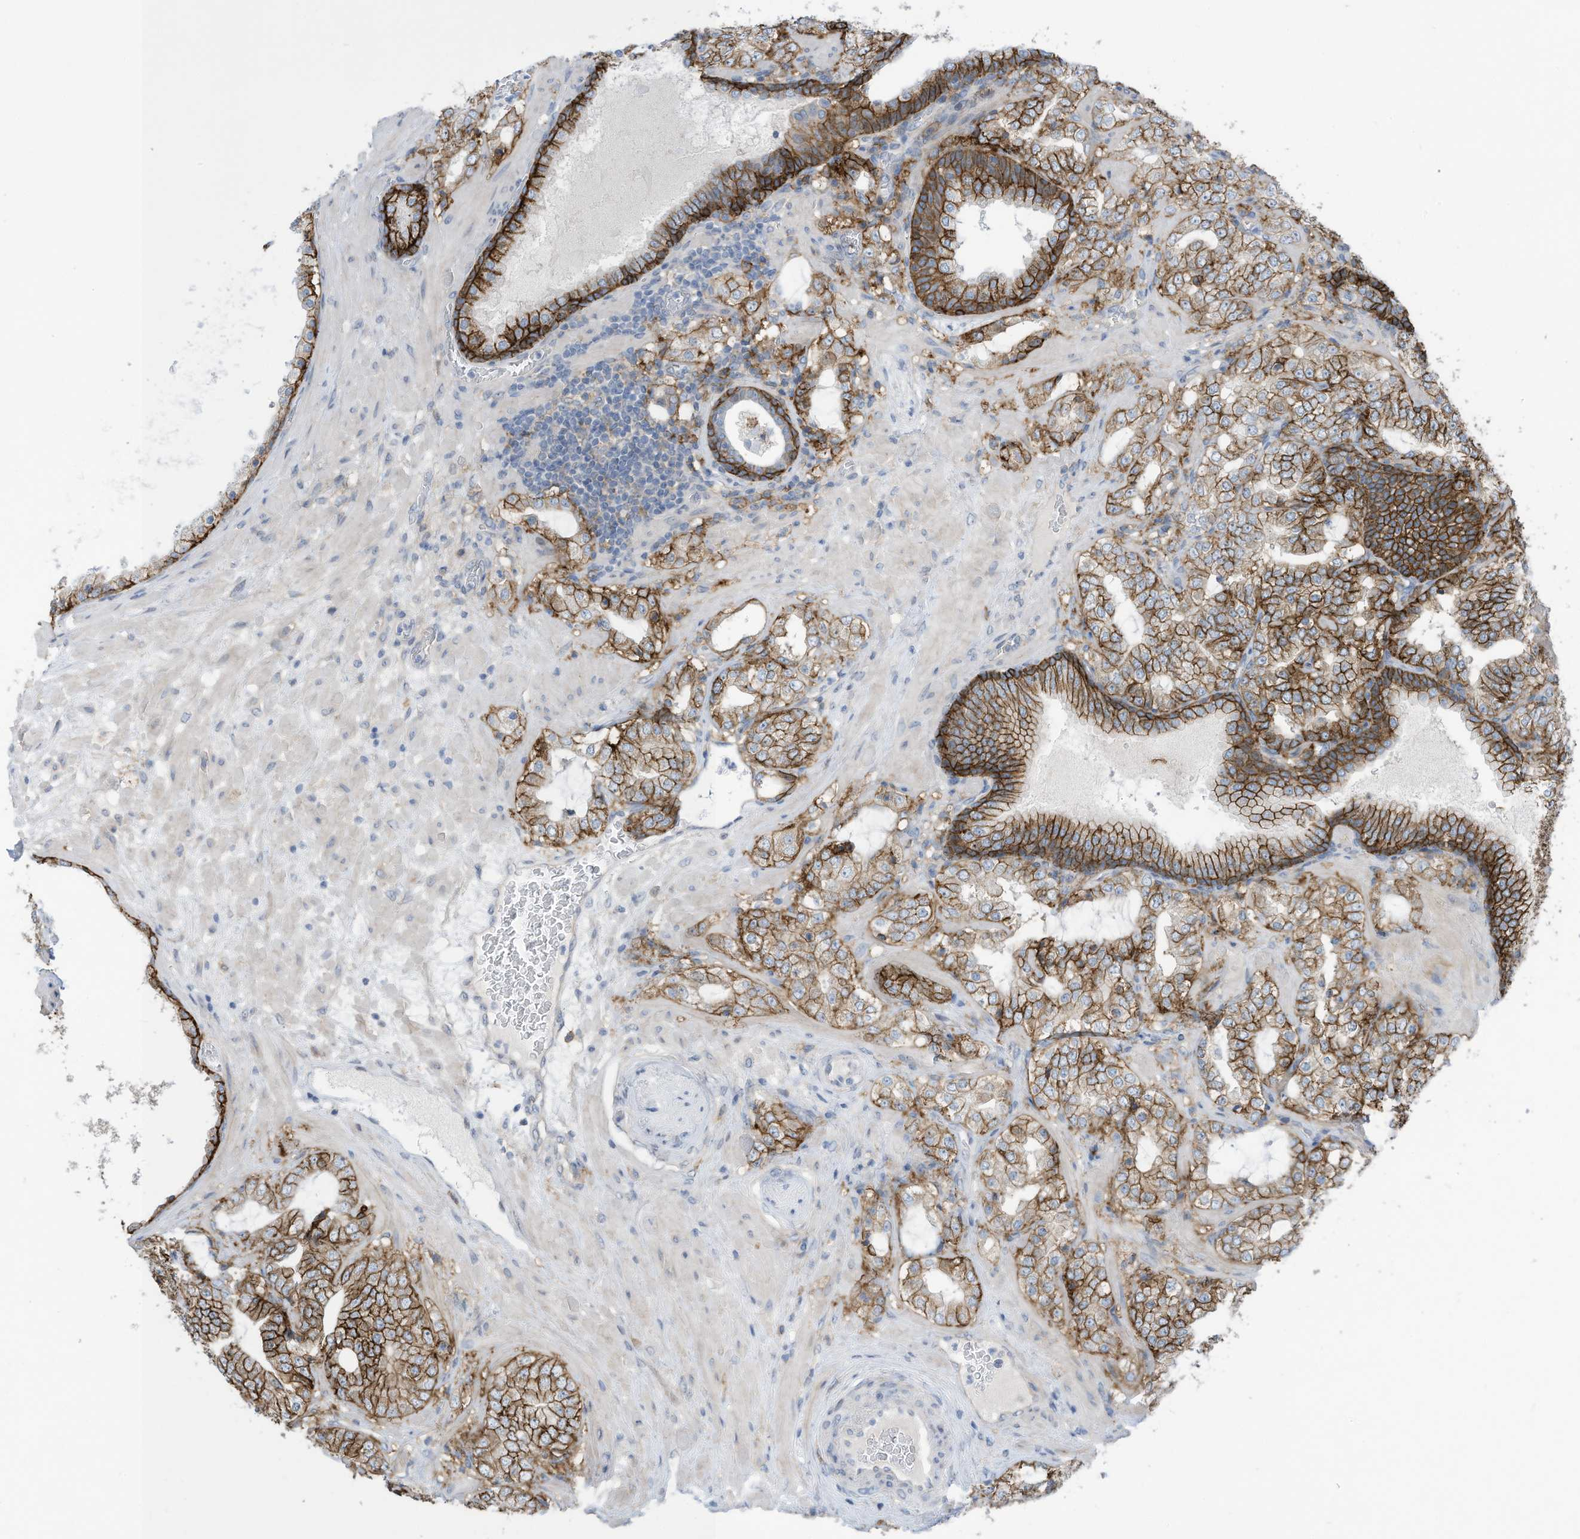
{"staining": {"intensity": "moderate", "quantity": ">75%", "location": "cytoplasmic/membranous"}, "tissue": "prostate cancer", "cell_type": "Tumor cells", "image_type": "cancer", "snomed": [{"axis": "morphology", "description": "Adenocarcinoma, High grade"}, {"axis": "topography", "description": "Prostate"}], "caption": "Prostate cancer (adenocarcinoma (high-grade)) was stained to show a protein in brown. There is medium levels of moderate cytoplasmic/membranous staining in about >75% of tumor cells. (DAB (3,3'-diaminobenzidine) IHC with brightfield microscopy, high magnification).", "gene": "SLC1A5", "patient": {"sex": "male", "age": 64}}